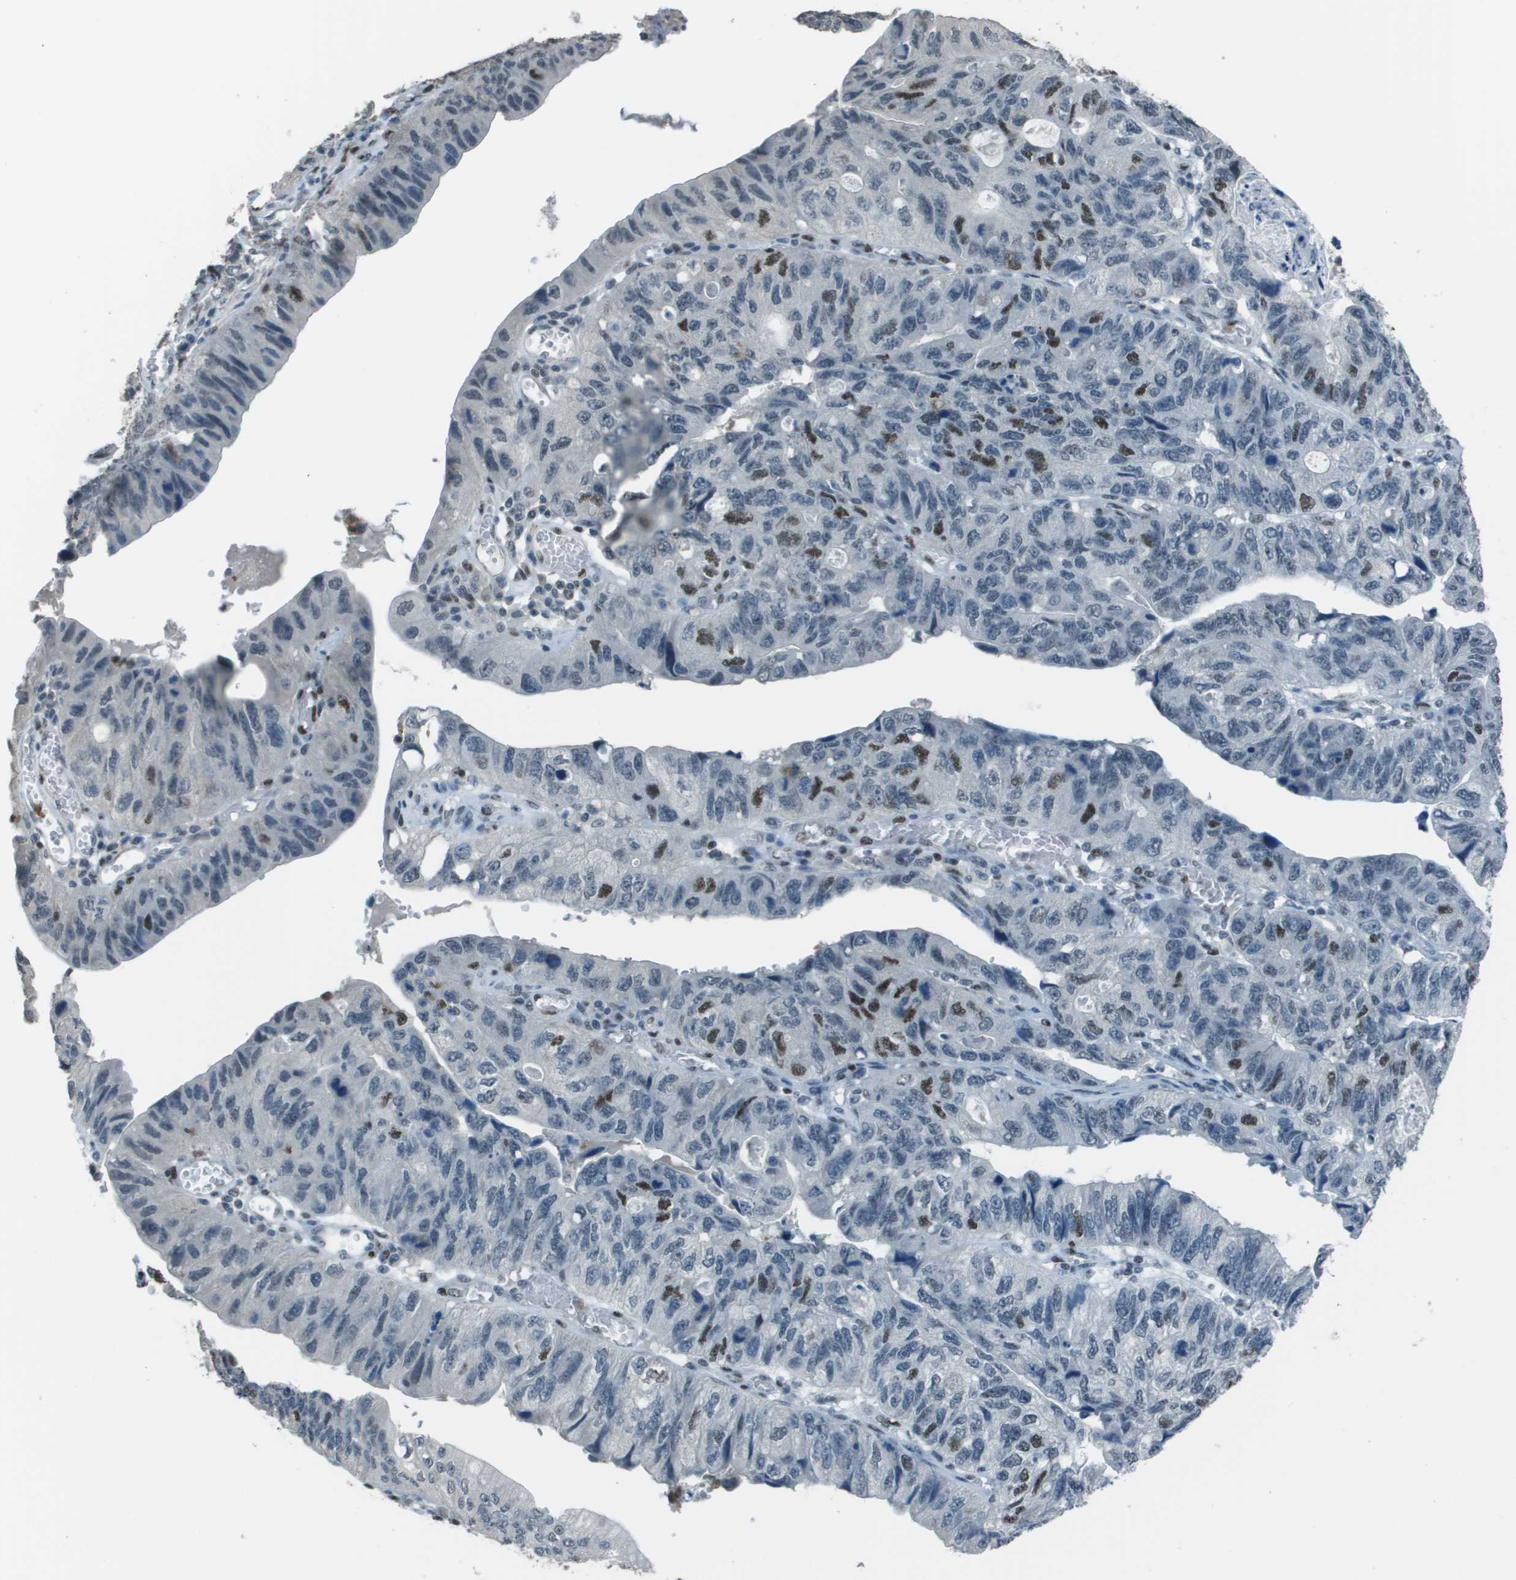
{"staining": {"intensity": "moderate", "quantity": "<25%", "location": "nuclear"}, "tissue": "stomach cancer", "cell_type": "Tumor cells", "image_type": "cancer", "snomed": [{"axis": "morphology", "description": "Adenocarcinoma, NOS"}, {"axis": "topography", "description": "Stomach"}], "caption": "The histopathology image shows a brown stain indicating the presence of a protein in the nuclear of tumor cells in adenocarcinoma (stomach).", "gene": "DEPDC1", "patient": {"sex": "male", "age": 59}}